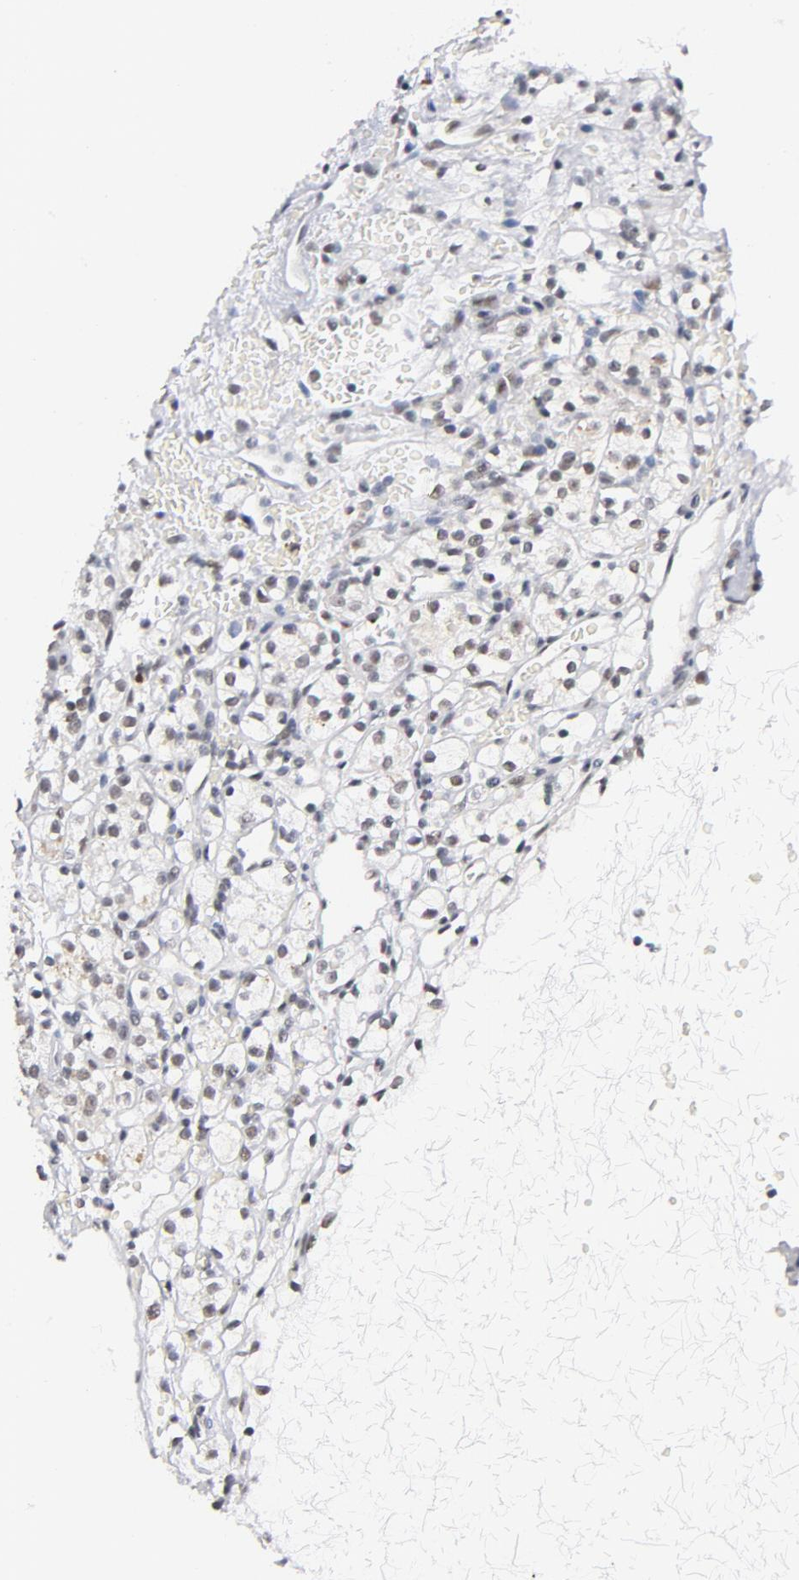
{"staining": {"intensity": "weak", "quantity": "25%-75%", "location": "nuclear"}, "tissue": "renal cancer", "cell_type": "Tumor cells", "image_type": "cancer", "snomed": [{"axis": "morphology", "description": "Adenocarcinoma, NOS"}, {"axis": "topography", "description": "Kidney"}], "caption": "The micrograph exhibits immunohistochemical staining of renal adenocarcinoma. There is weak nuclear positivity is seen in about 25%-75% of tumor cells.", "gene": "BAP1", "patient": {"sex": "female", "age": 60}}